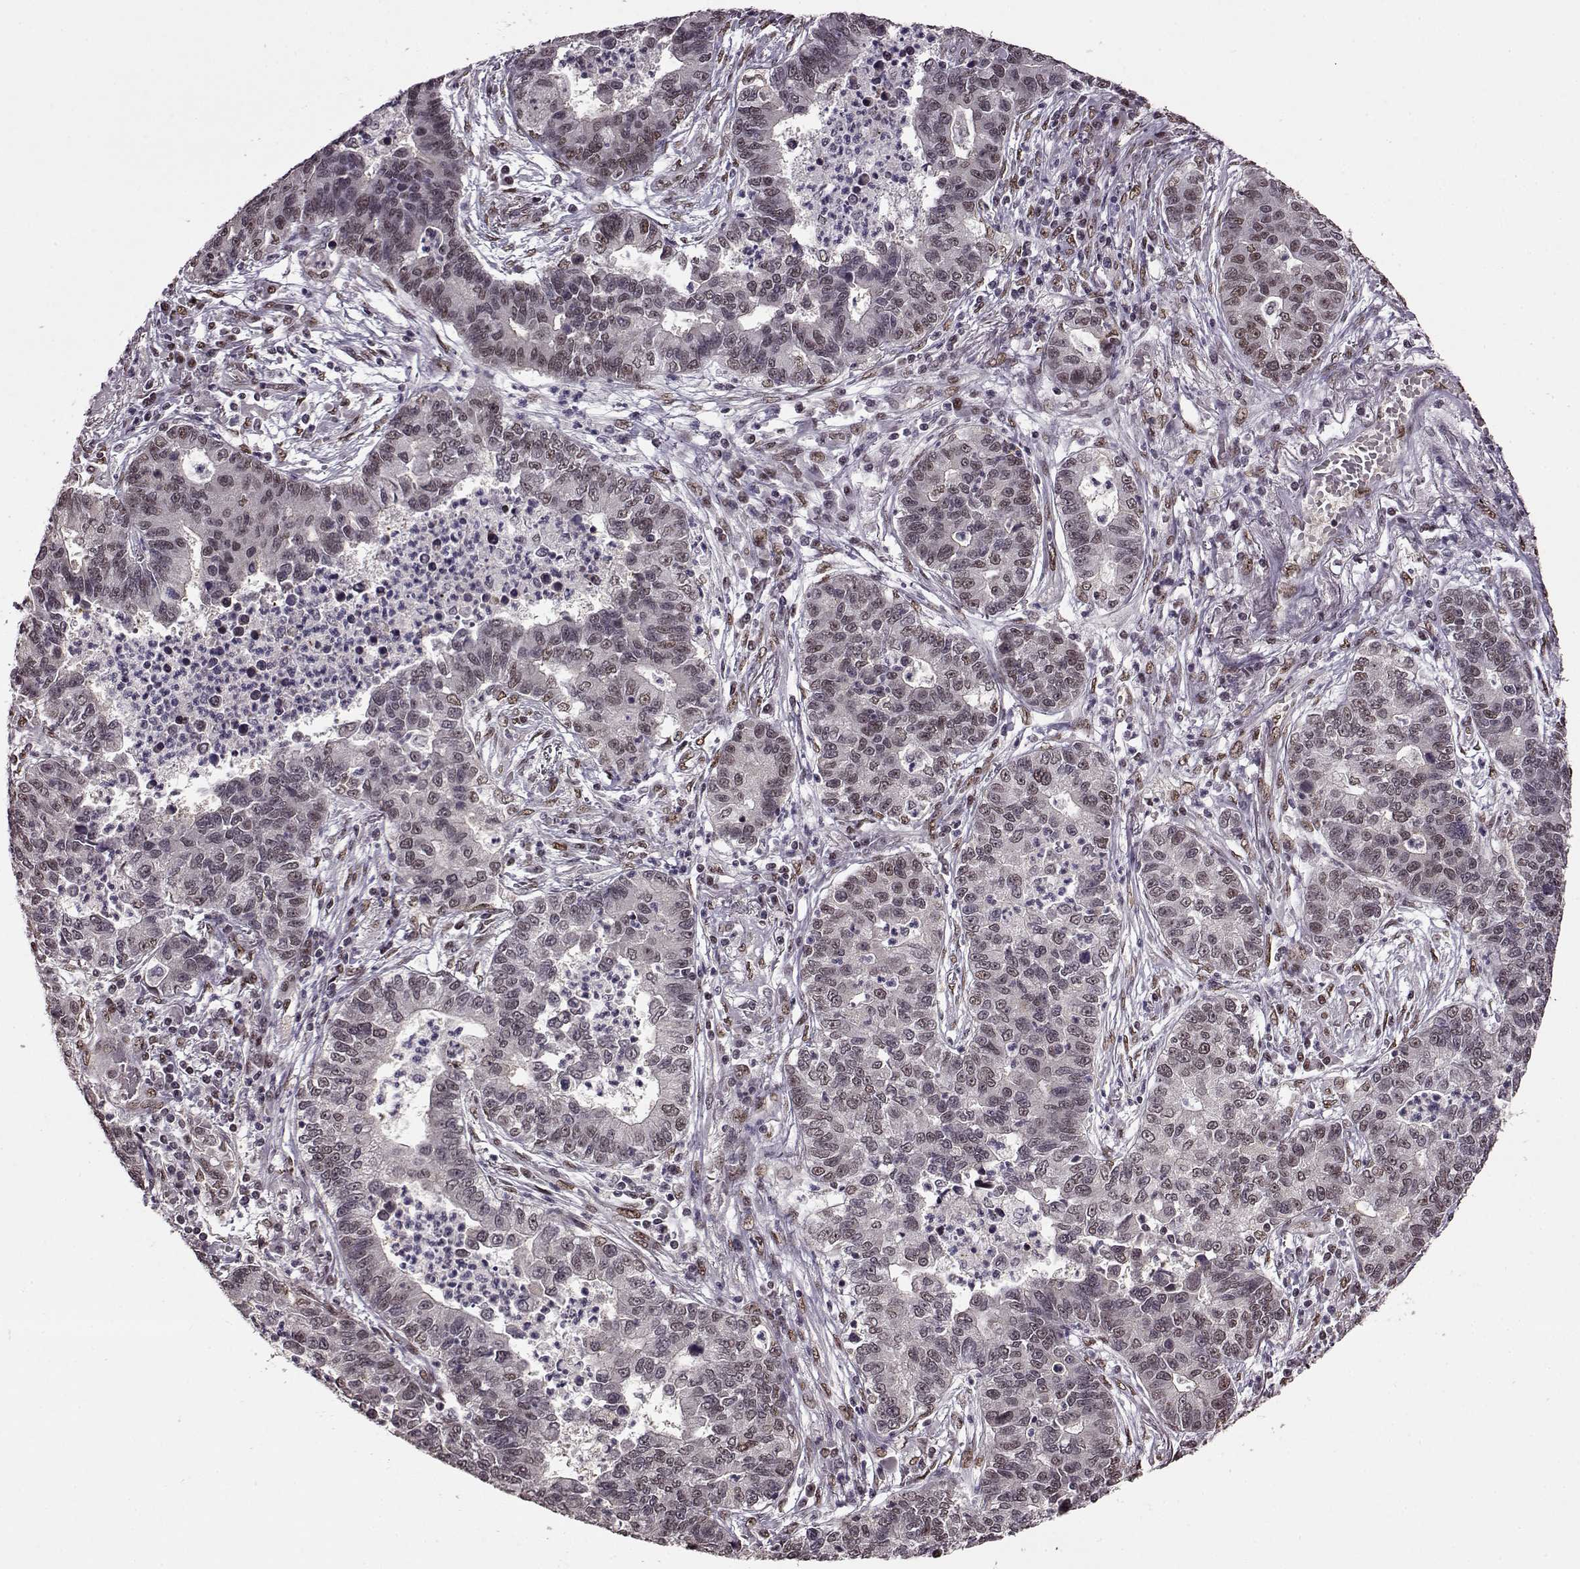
{"staining": {"intensity": "weak", "quantity": "<25%", "location": "nuclear"}, "tissue": "lung cancer", "cell_type": "Tumor cells", "image_type": "cancer", "snomed": [{"axis": "morphology", "description": "Adenocarcinoma, NOS"}, {"axis": "topography", "description": "Lung"}], "caption": "DAB (3,3'-diaminobenzidine) immunohistochemical staining of lung cancer (adenocarcinoma) reveals no significant expression in tumor cells.", "gene": "FTO", "patient": {"sex": "female", "age": 57}}